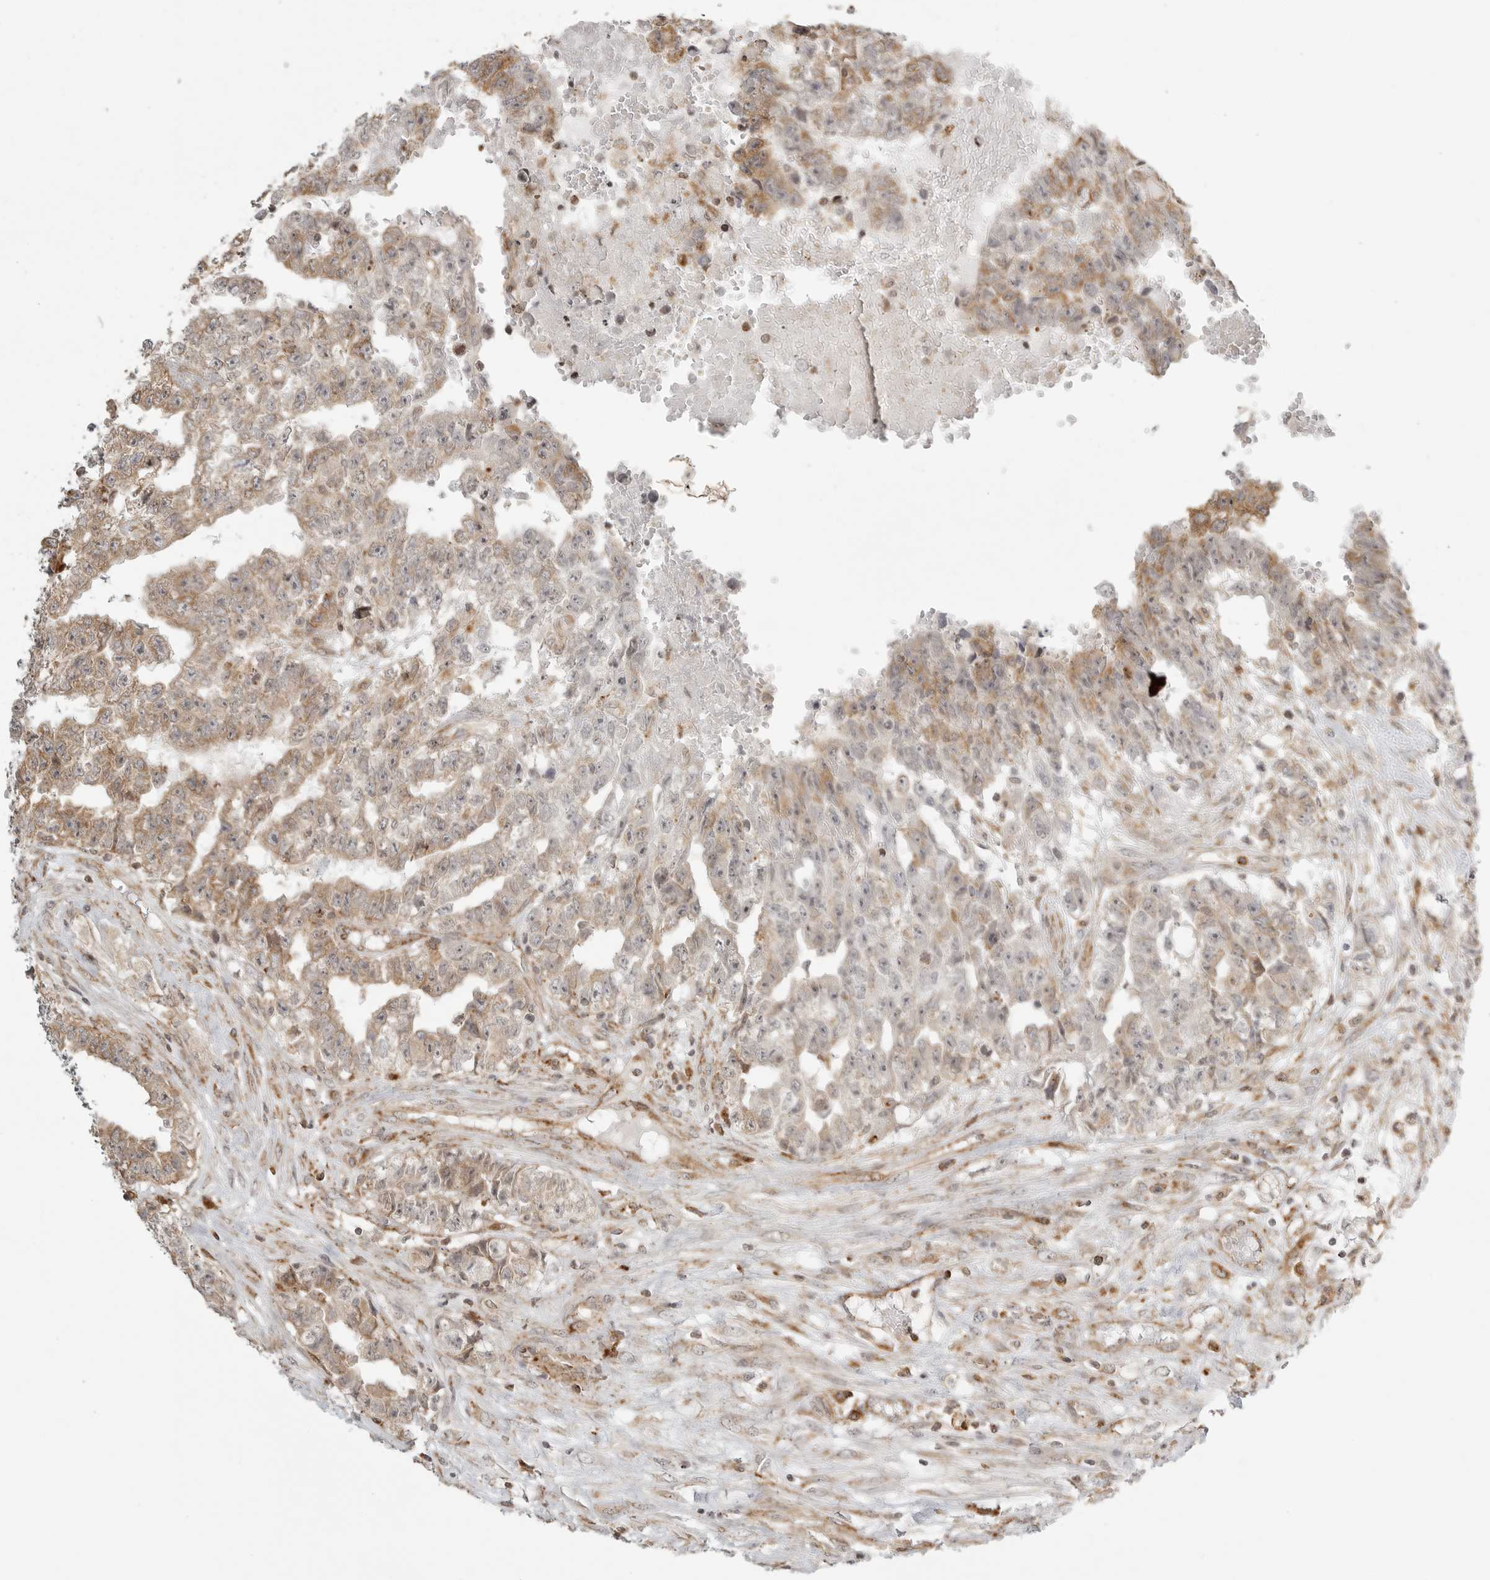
{"staining": {"intensity": "moderate", "quantity": "25%-75%", "location": "cytoplasmic/membranous"}, "tissue": "testis cancer", "cell_type": "Tumor cells", "image_type": "cancer", "snomed": [{"axis": "morphology", "description": "Carcinoma, Embryonal, NOS"}, {"axis": "topography", "description": "Testis"}], "caption": "A micrograph of testis embryonal carcinoma stained for a protein displays moderate cytoplasmic/membranous brown staining in tumor cells. (DAB (3,3'-diaminobenzidine) IHC with brightfield microscopy, high magnification).", "gene": "IDUA", "patient": {"sex": "male", "age": 25}}